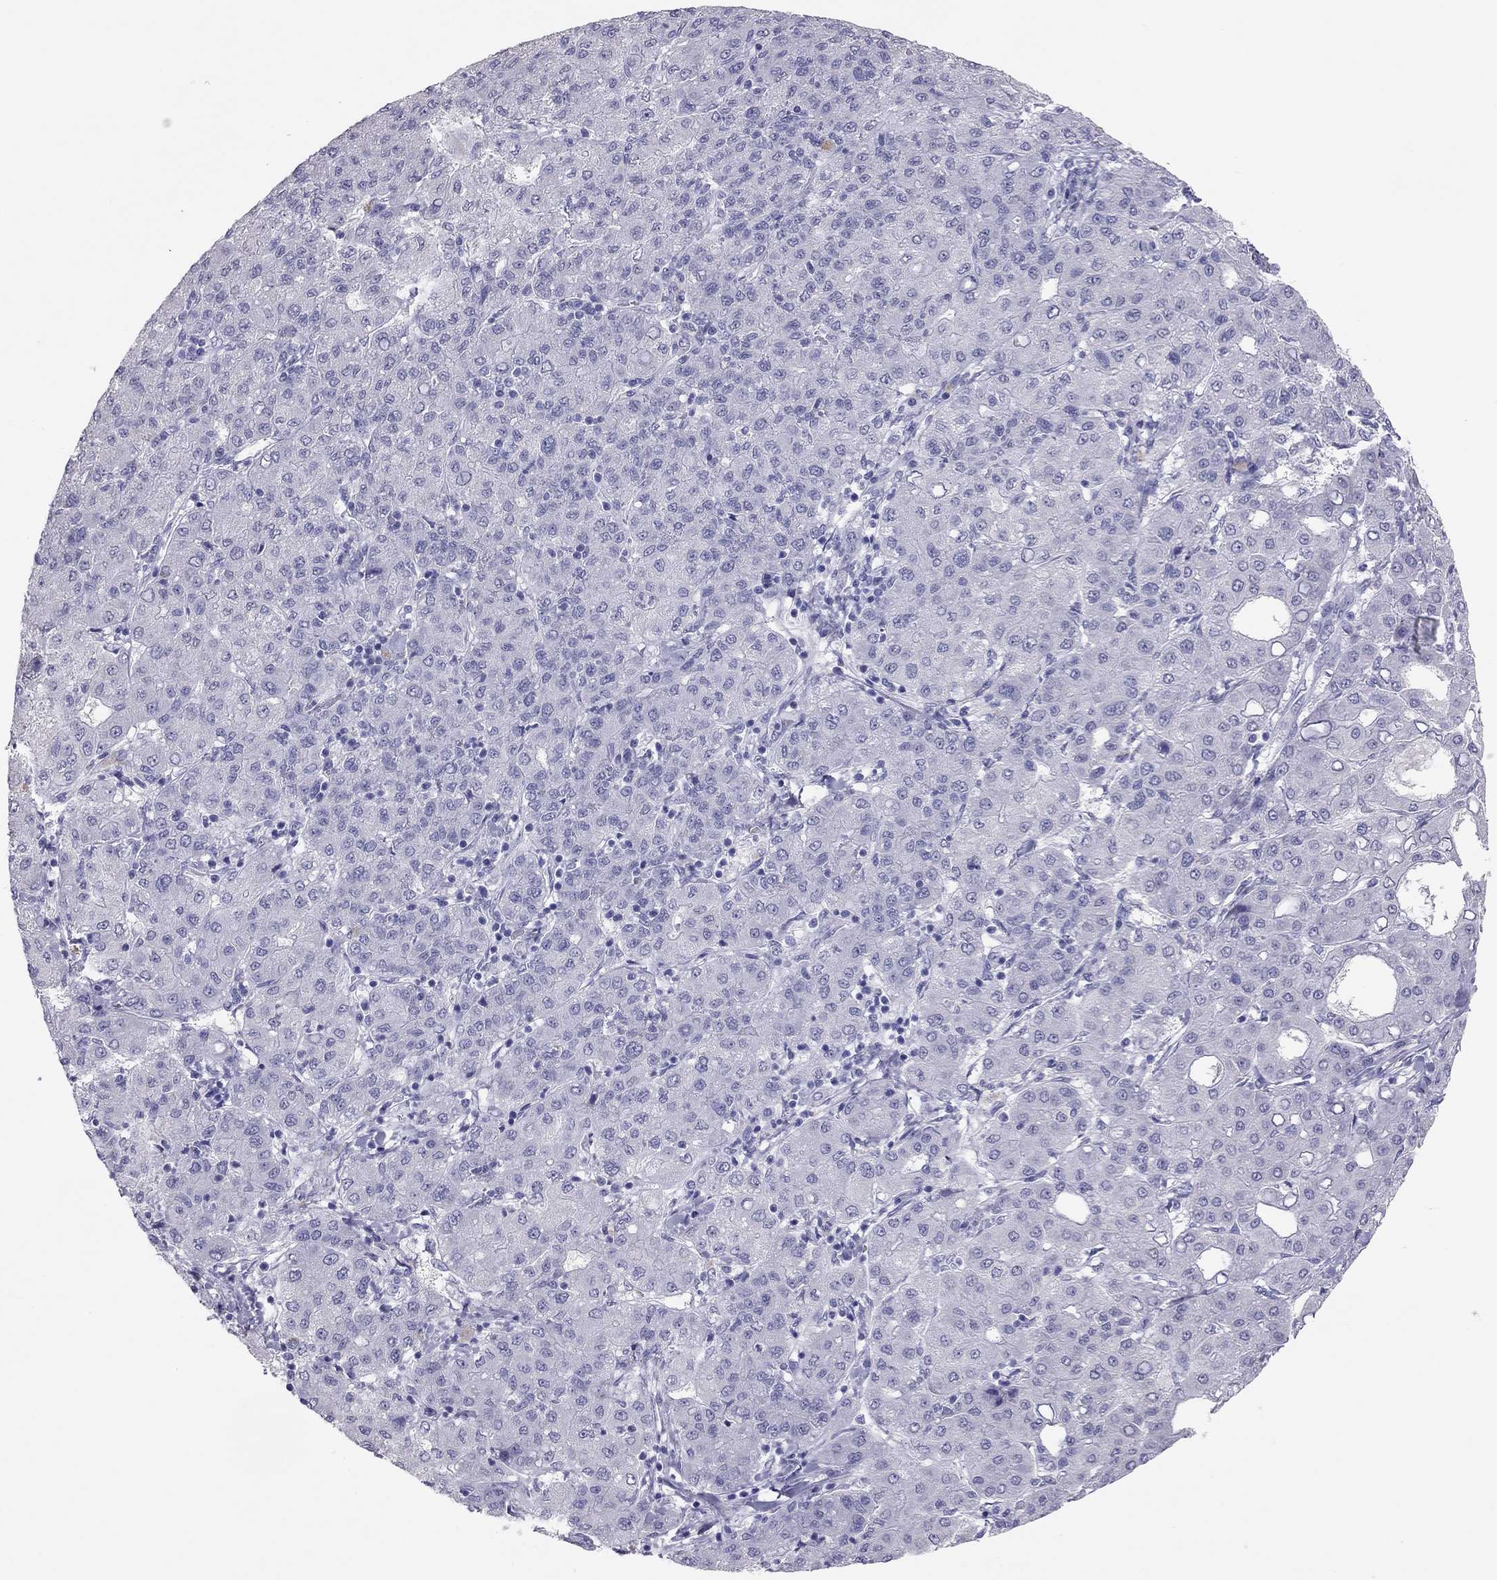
{"staining": {"intensity": "negative", "quantity": "none", "location": "none"}, "tissue": "liver cancer", "cell_type": "Tumor cells", "image_type": "cancer", "snomed": [{"axis": "morphology", "description": "Carcinoma, Hepatocellular, NOS"}, {"axis": "topography", "description": "Liver"}], "caption": "Immunohistochemistry (IHC) micrograph of liver hepatocellular carcinoma stained for a protein (brown), which demonstrates no positivity in tumor cells.", "gene": "PHOX2A", "patient": {"sex": "male", "age": 65}}